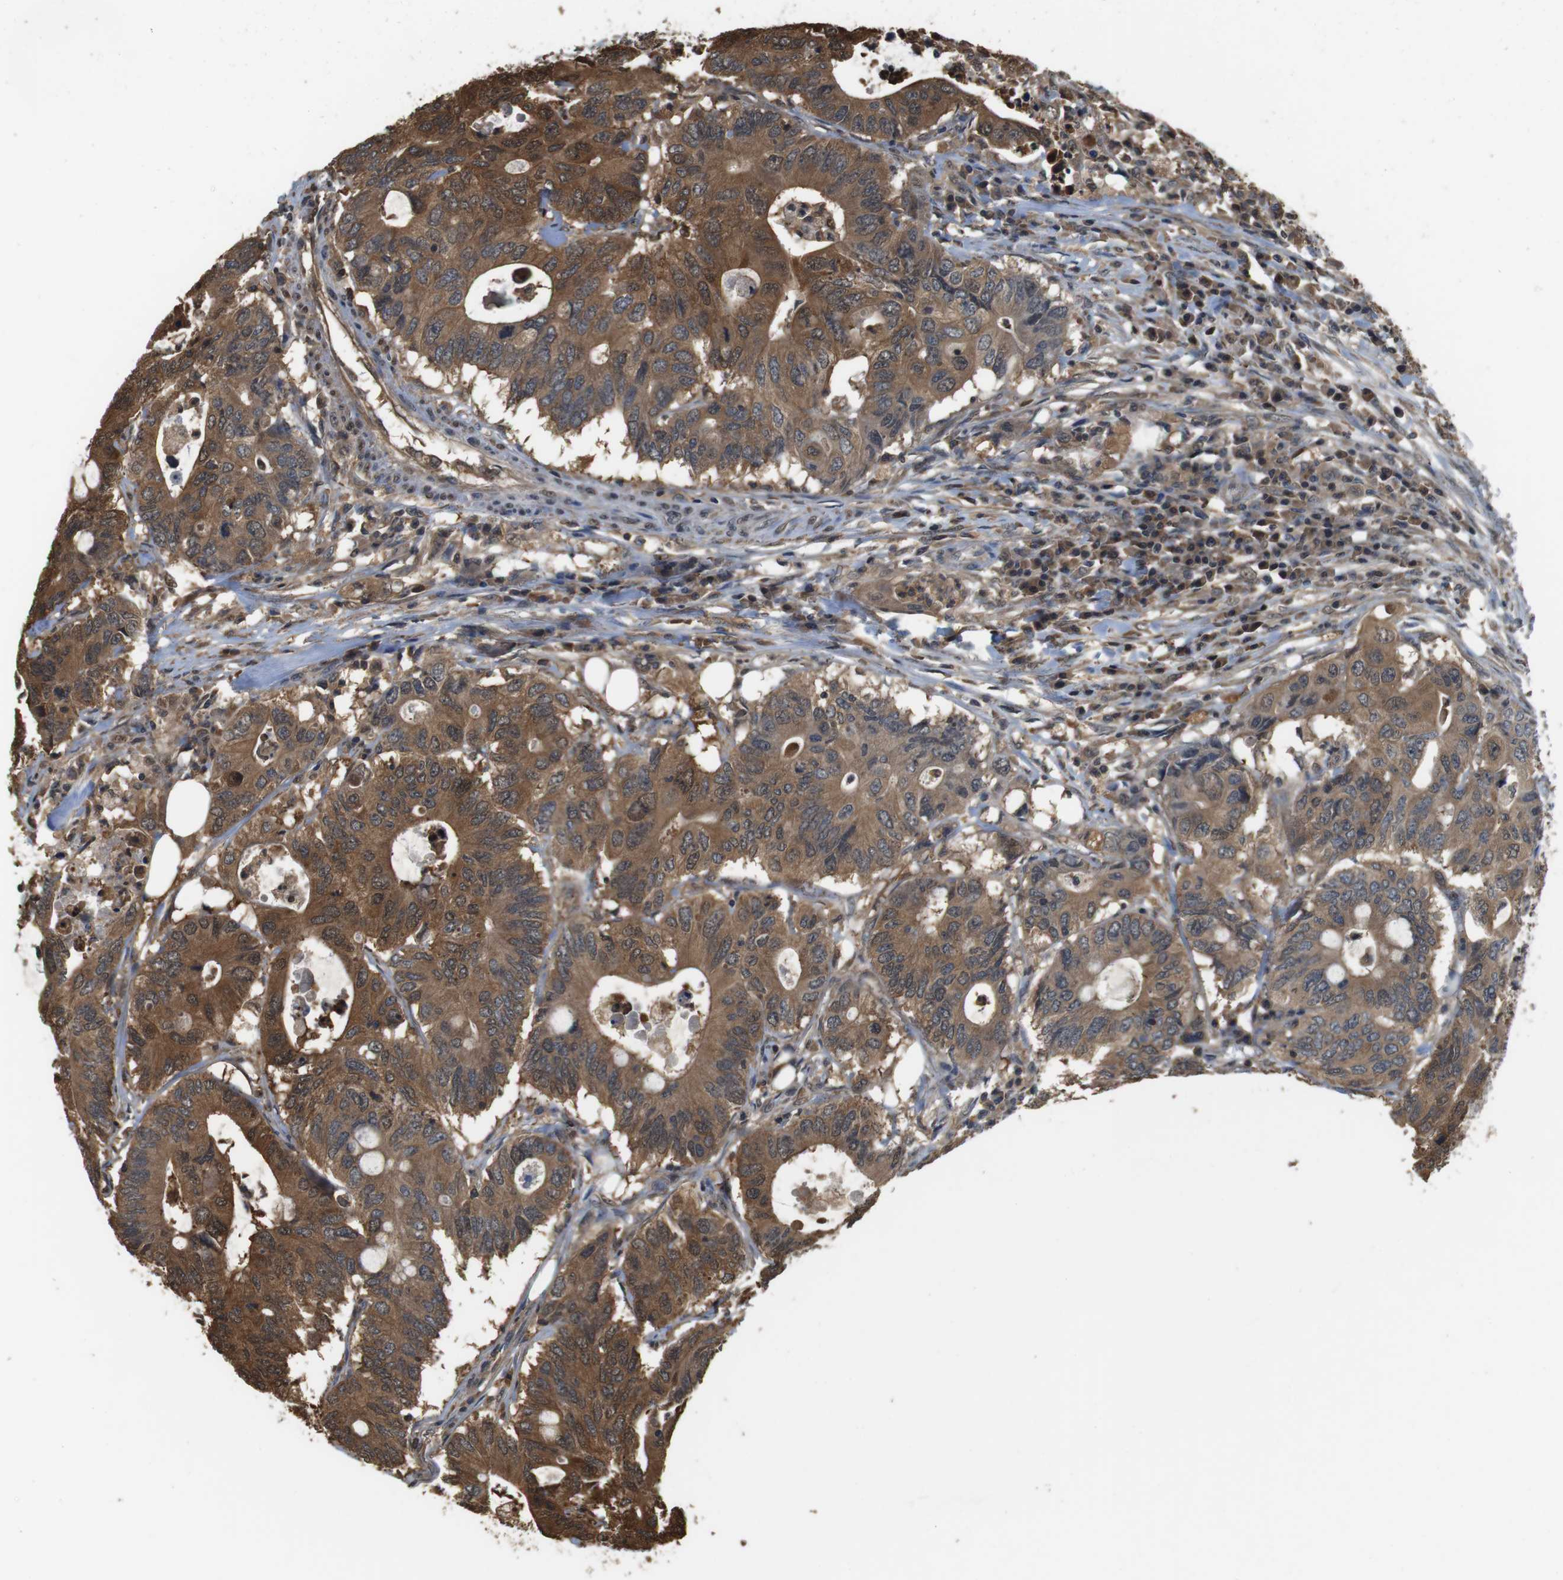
{"staining": {"intensity": "moderate", "quantity": ">75%", "location": "cytoplasmic/membranous,nuclear"}, "tissue": "colorectal cancer", "cell_type": "Tumor cells", "image_type": "cancer", "snomed": [{"axis": "morphology", "description": "Adenocarcinoma, NOS"}, {"axis": "topography", "description": "Colon"}], "caption": "Immunohistochemical staining of adenocarcinoma (colorectal) shows medium levels of moderate cytoplasmic/membranous and nuclear expression in approximately >75% of tumor cells. (DAB (3,3'-diaminobenzidine) IHC with brightfield microscopy, high magnification).", "gene": "LDHA", "patient": {"sex": "male", "age": 71}}